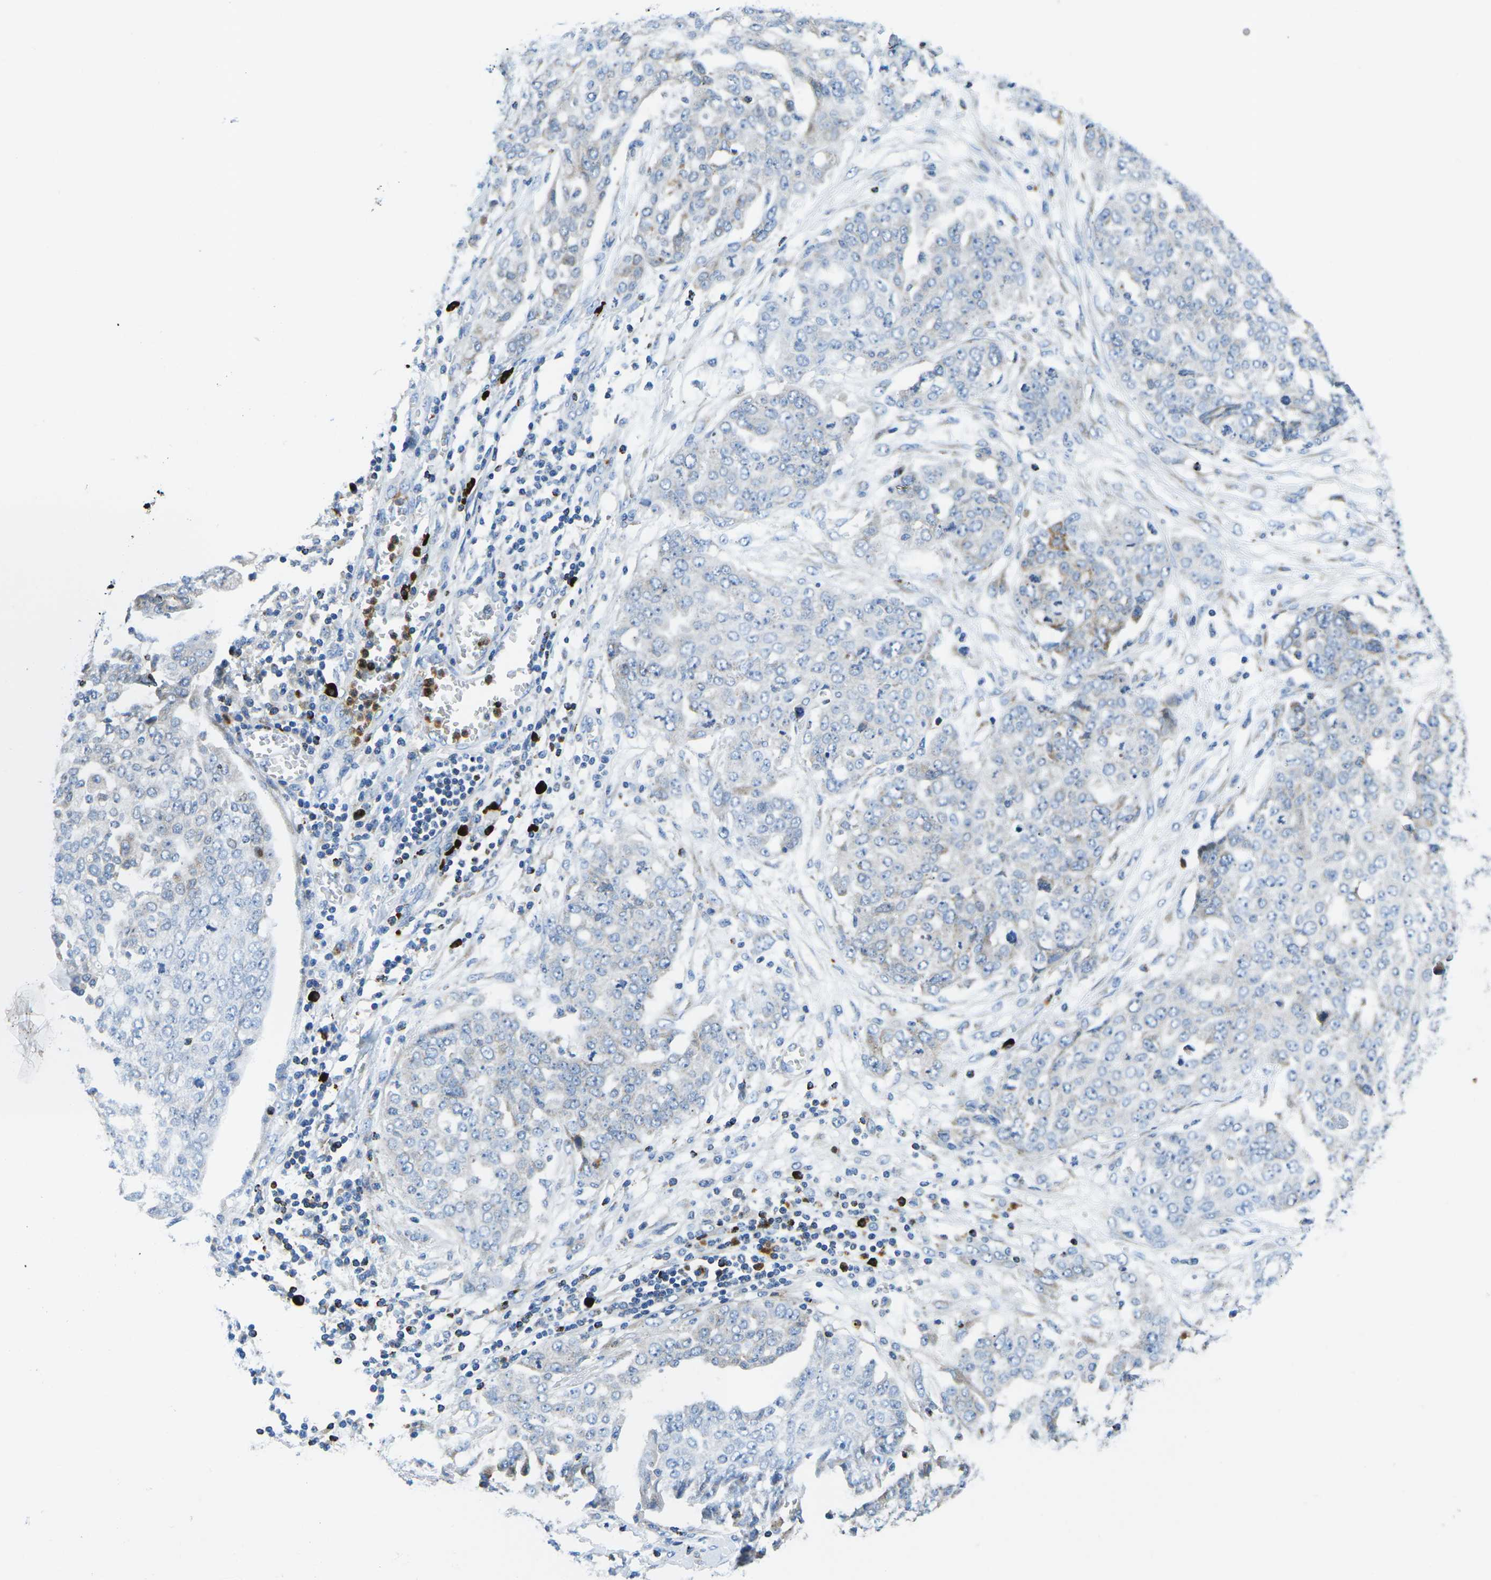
{"staining": {"intensity": "negative", "quantity": "none", "location": "none"}, "tissue": "ovarian cancer", "cell_type": "Tumor cells", "image_type": "cancer", "snomed": [{"axis": "morphology", "description": "Cystadenocarcinoma, serous, NOS"}, {"axis": "topography", "description": "Soft tissue"}, {"axis": "topography", "description": "Ovary"}], "caption": "DAB immunohistochemical staining of human ovarian cancer exhibits no significant positivity in tumor cells.", "gene": "MC4R", "patient": {"sex": "female", "age": 57}}